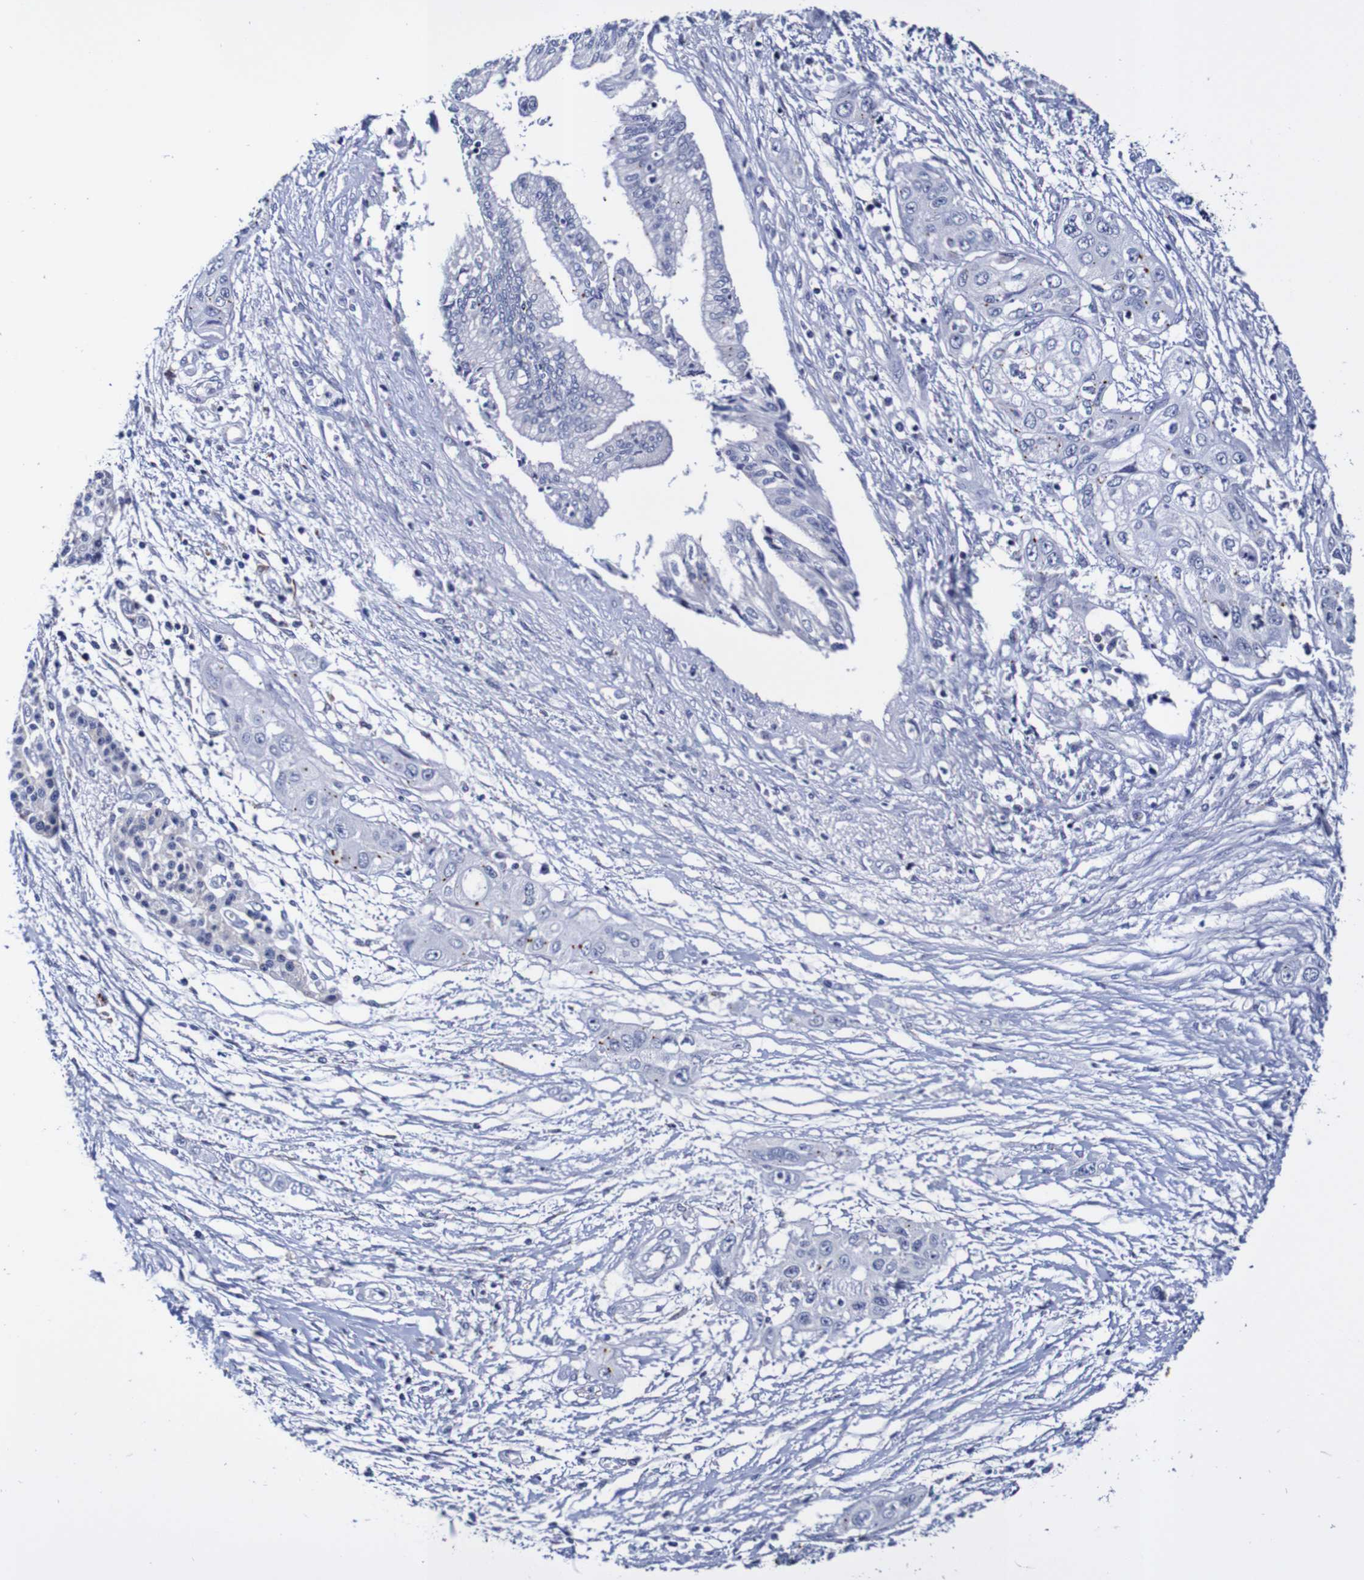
{"staining": {"intensity": "negative", "quantity": "none", "location": "none"}, "tissue": "pancreatic cancer", "cell_type": "Tumor cells", "image_type": "cancer", "snomed": [{"axis": "morphology", "description": "Adenocarcinoma, NOS"}, {"axis": "topography", "description": "Pancreas"}], "caption": "This is an immunohistochemistry micrograph of human adenocarcinoma (pancreatic). There is no expression in tumor cells.", "gene": "SEZ6", "patient": {"sex": "female", "age": 70}}